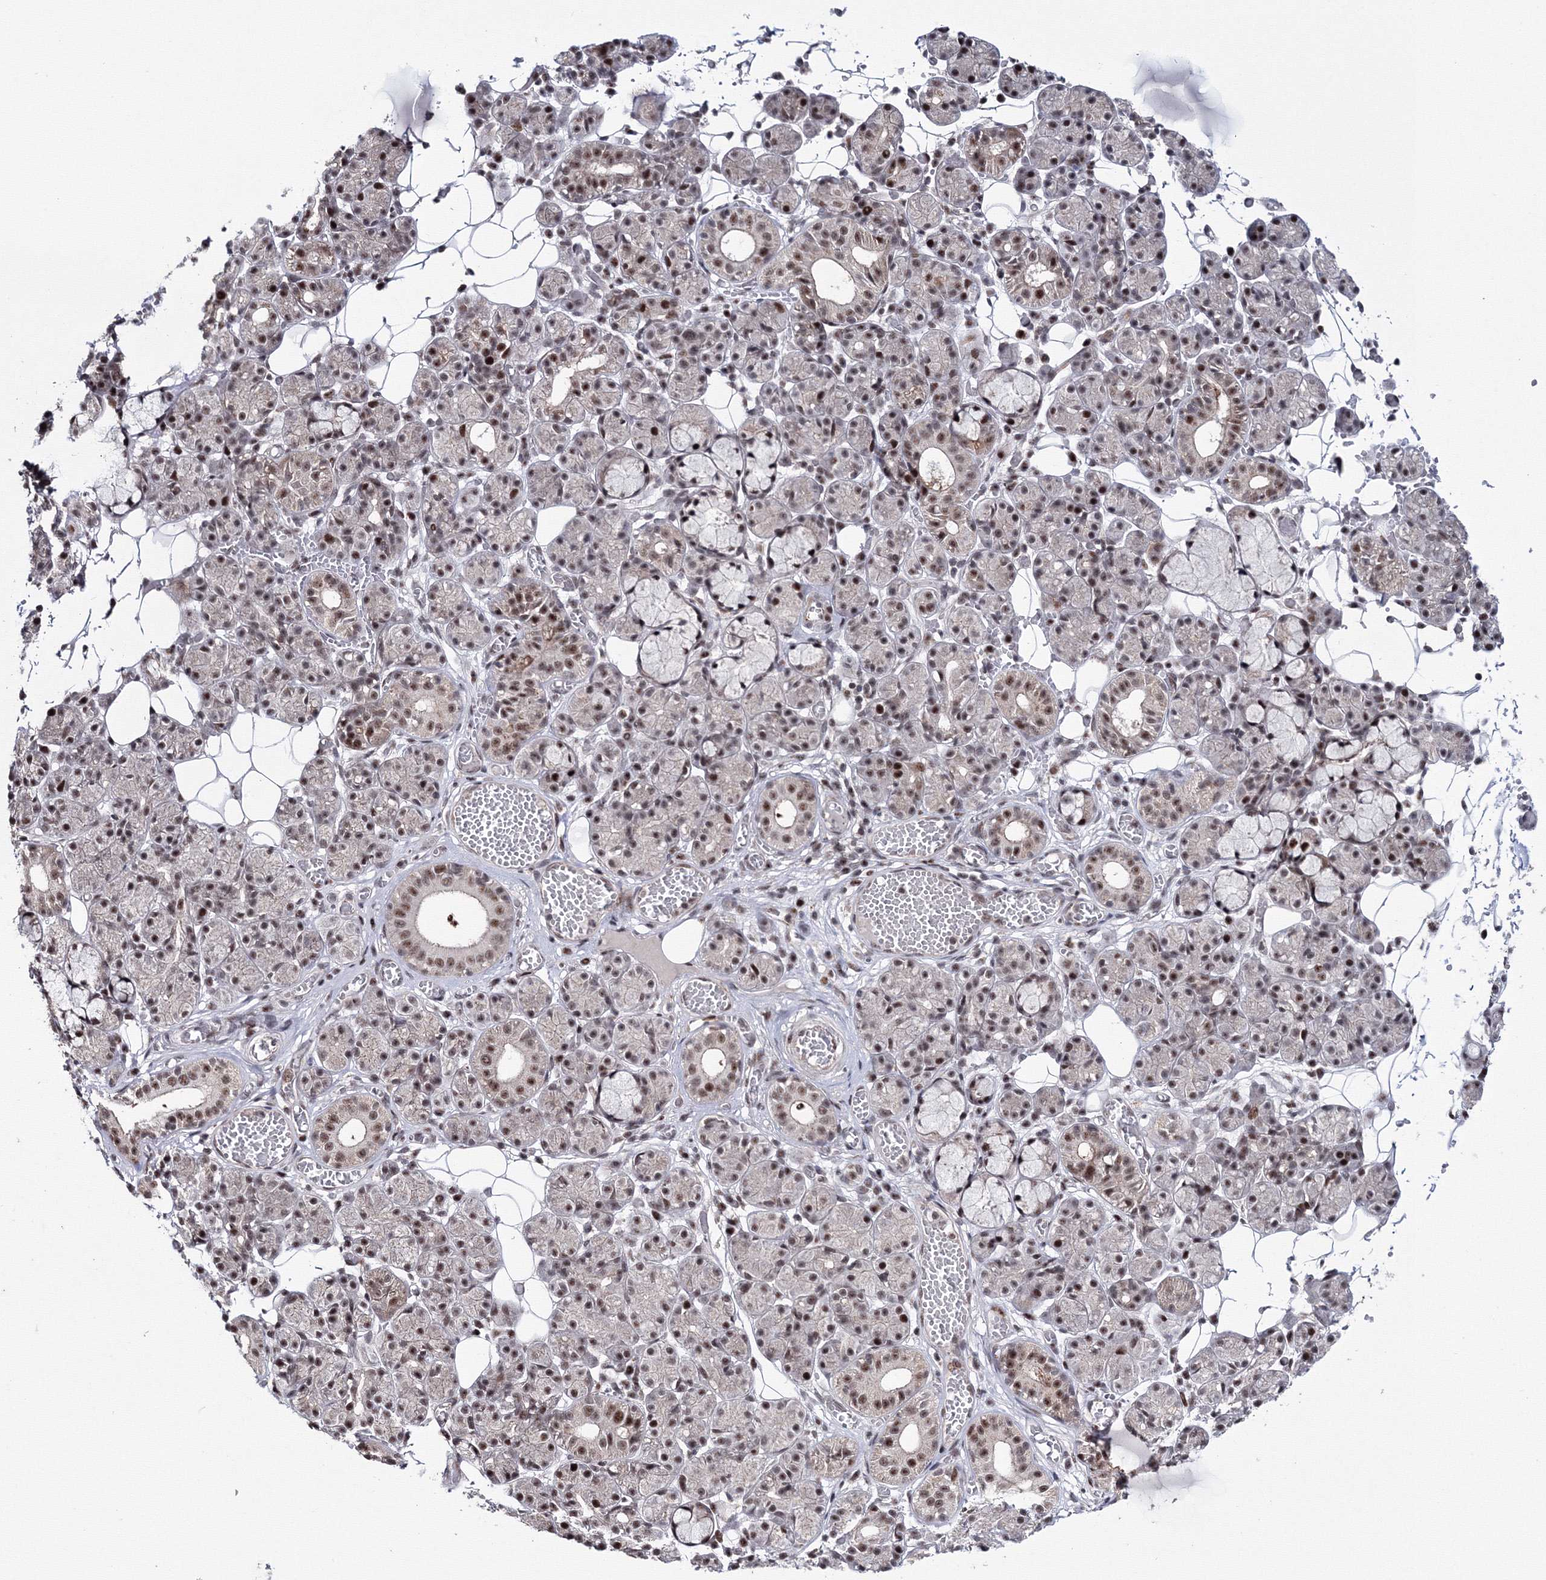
{"staining": {"intensity": "strong", "quantity": "25%-75%", "location": "nuclear"}, "tissue": "salivary gland", "cell_type": "Glandular cells", "image_type": "normal", "snomed": [{"axis": "morphology", "description": "Normal tissue, NOS"}, {"axis": "topography", "description": "Salivary gland"}], "caption": "Protein staining of unremarkable salivary gland displays strong nuclear expression in about 25%-75% of glandular cells.", "gene": "TATDN2", "patient": {"sex": "male", "age": 63}}